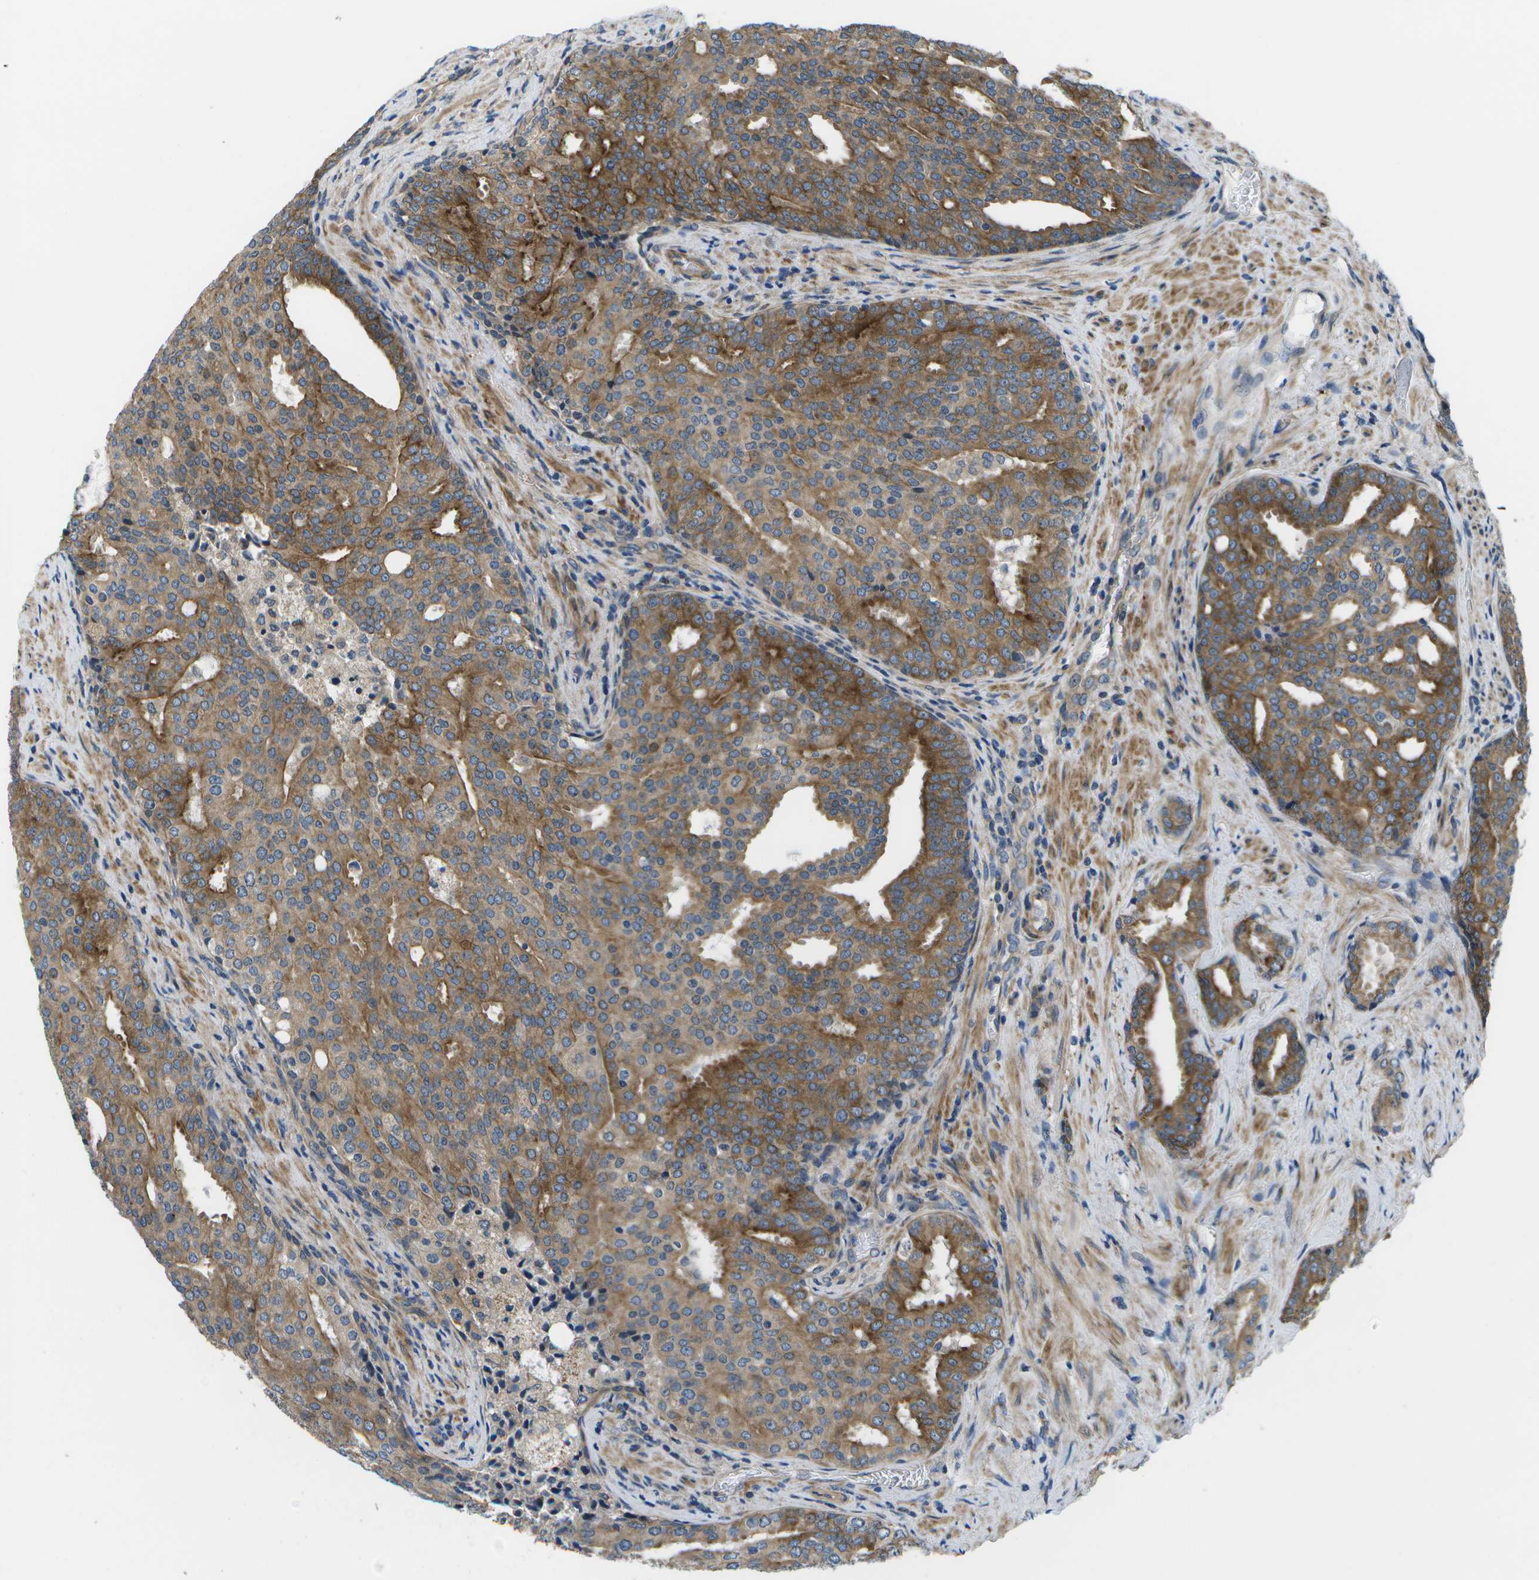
{"staining": {"intensity": "moderate", "quantity": ">75%", "location": "cytoplasmic/membranous"}, "tissue": "prostate cancer", "cell_type": "Tumor cells", "image_type": "cancer", "snomed": [{"axis": "morphology", "description": "Adenocarcinoma, High grade"}, {"axis": "topography", "description": "Prostate"}], "caption": "This is a photomicrograph of immunohistochemistry staining of prostate adenocarcinoma (high-grade), which shows moderate expression in the cytoplasmic/membranous of tumor cells.", "gene": "P3H1", "patient": {"sex": "male", "age": 71}}